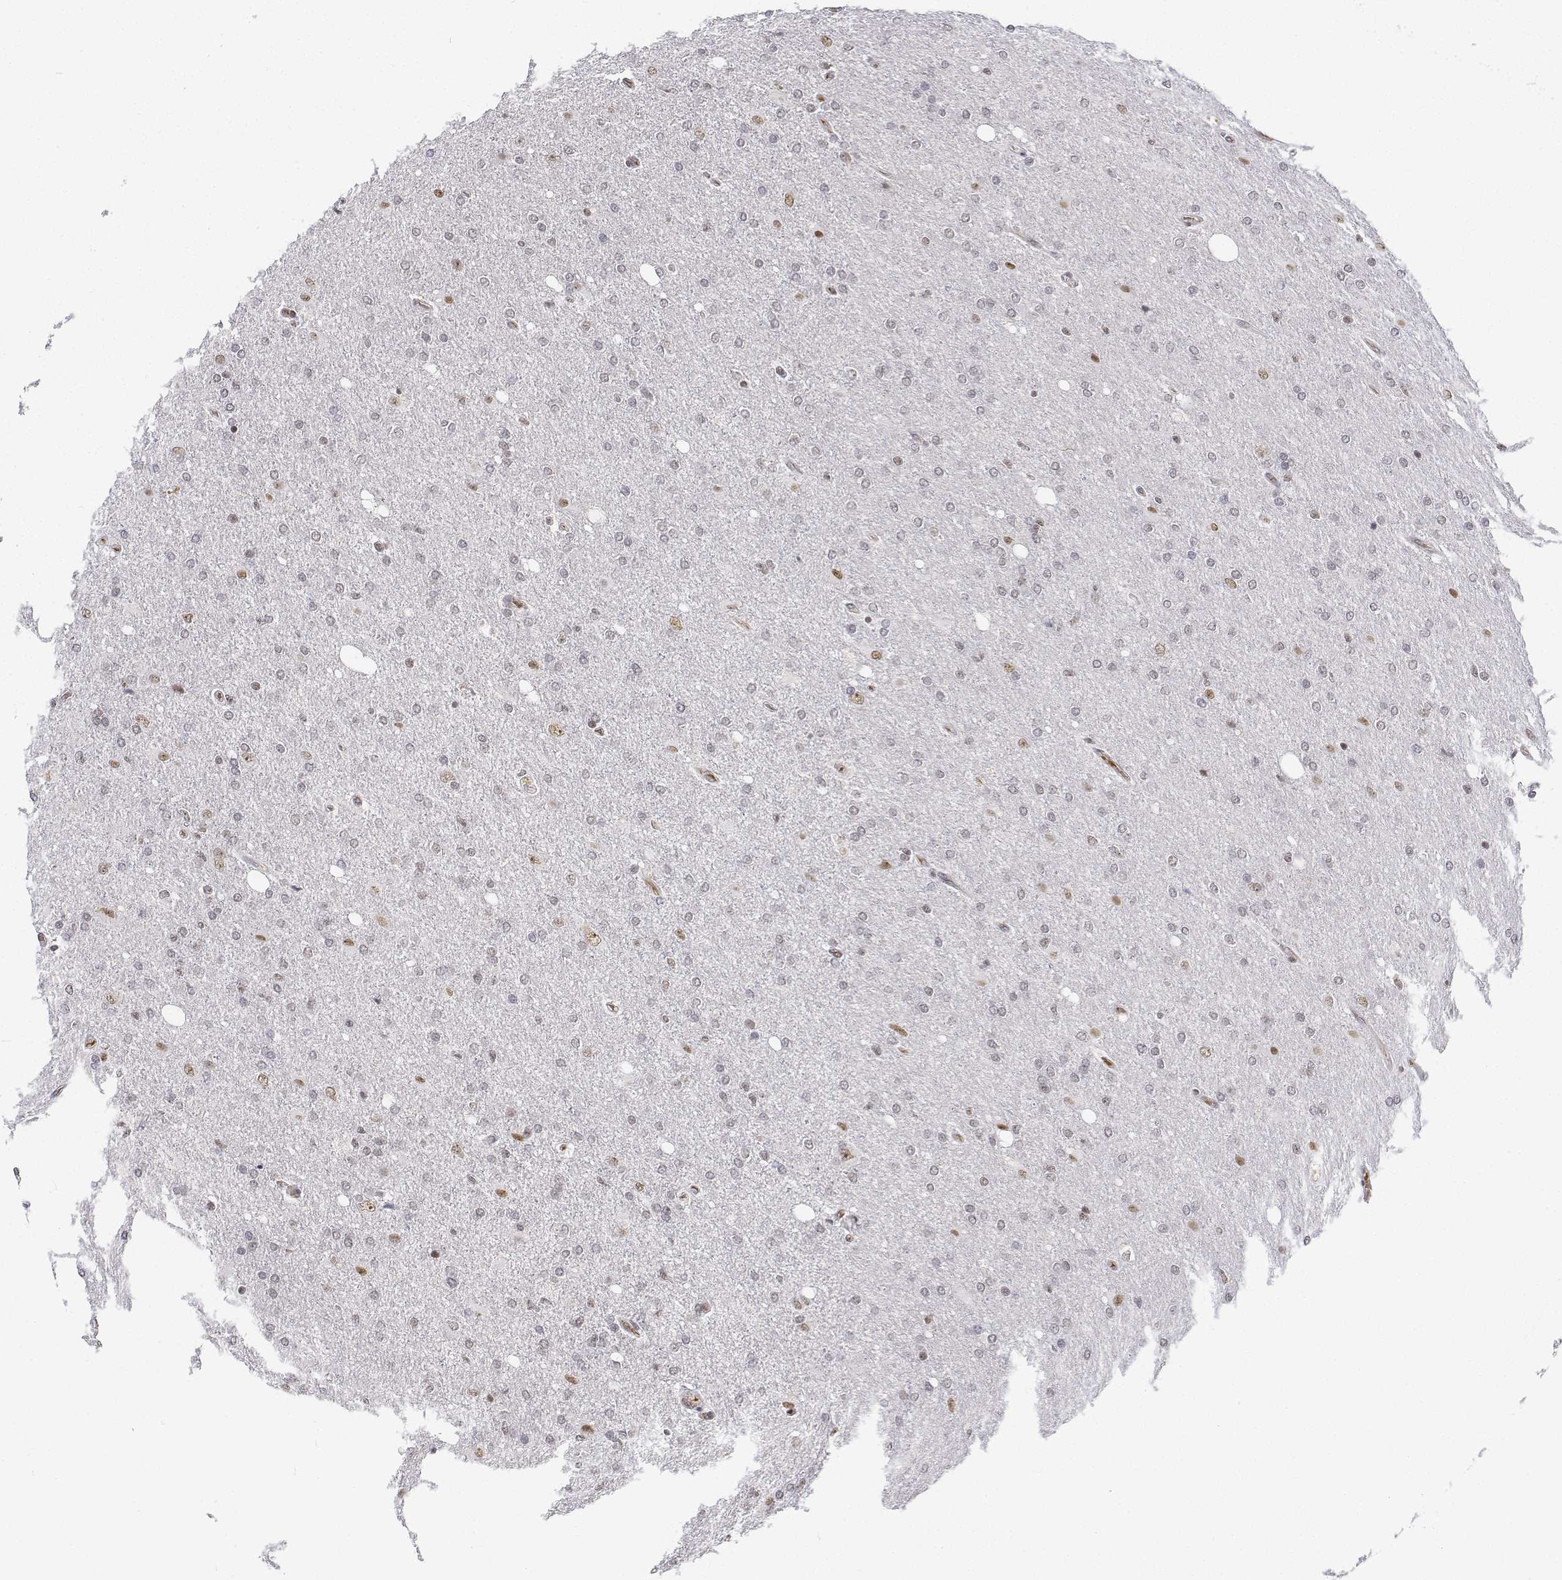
{"staining": {"intensity": "weak", "quantity": "<25%", "location": "nuclear"}, "tissue": "glioma", "cell_type": "Tumor cells", "image_type": "cancer", "snomed": [{"axis": "morphology", "description": "Glioma, malignant, High grade"}, {"axis": "topography", "description": "Cerebral cortex"}], "caption": "An immunohistochemistry histopathology image of glioma is shown. There is no staining in tumor cells of glioma.", "gene": "ATRX", "patient": {"sex": "male", "age": 70}}